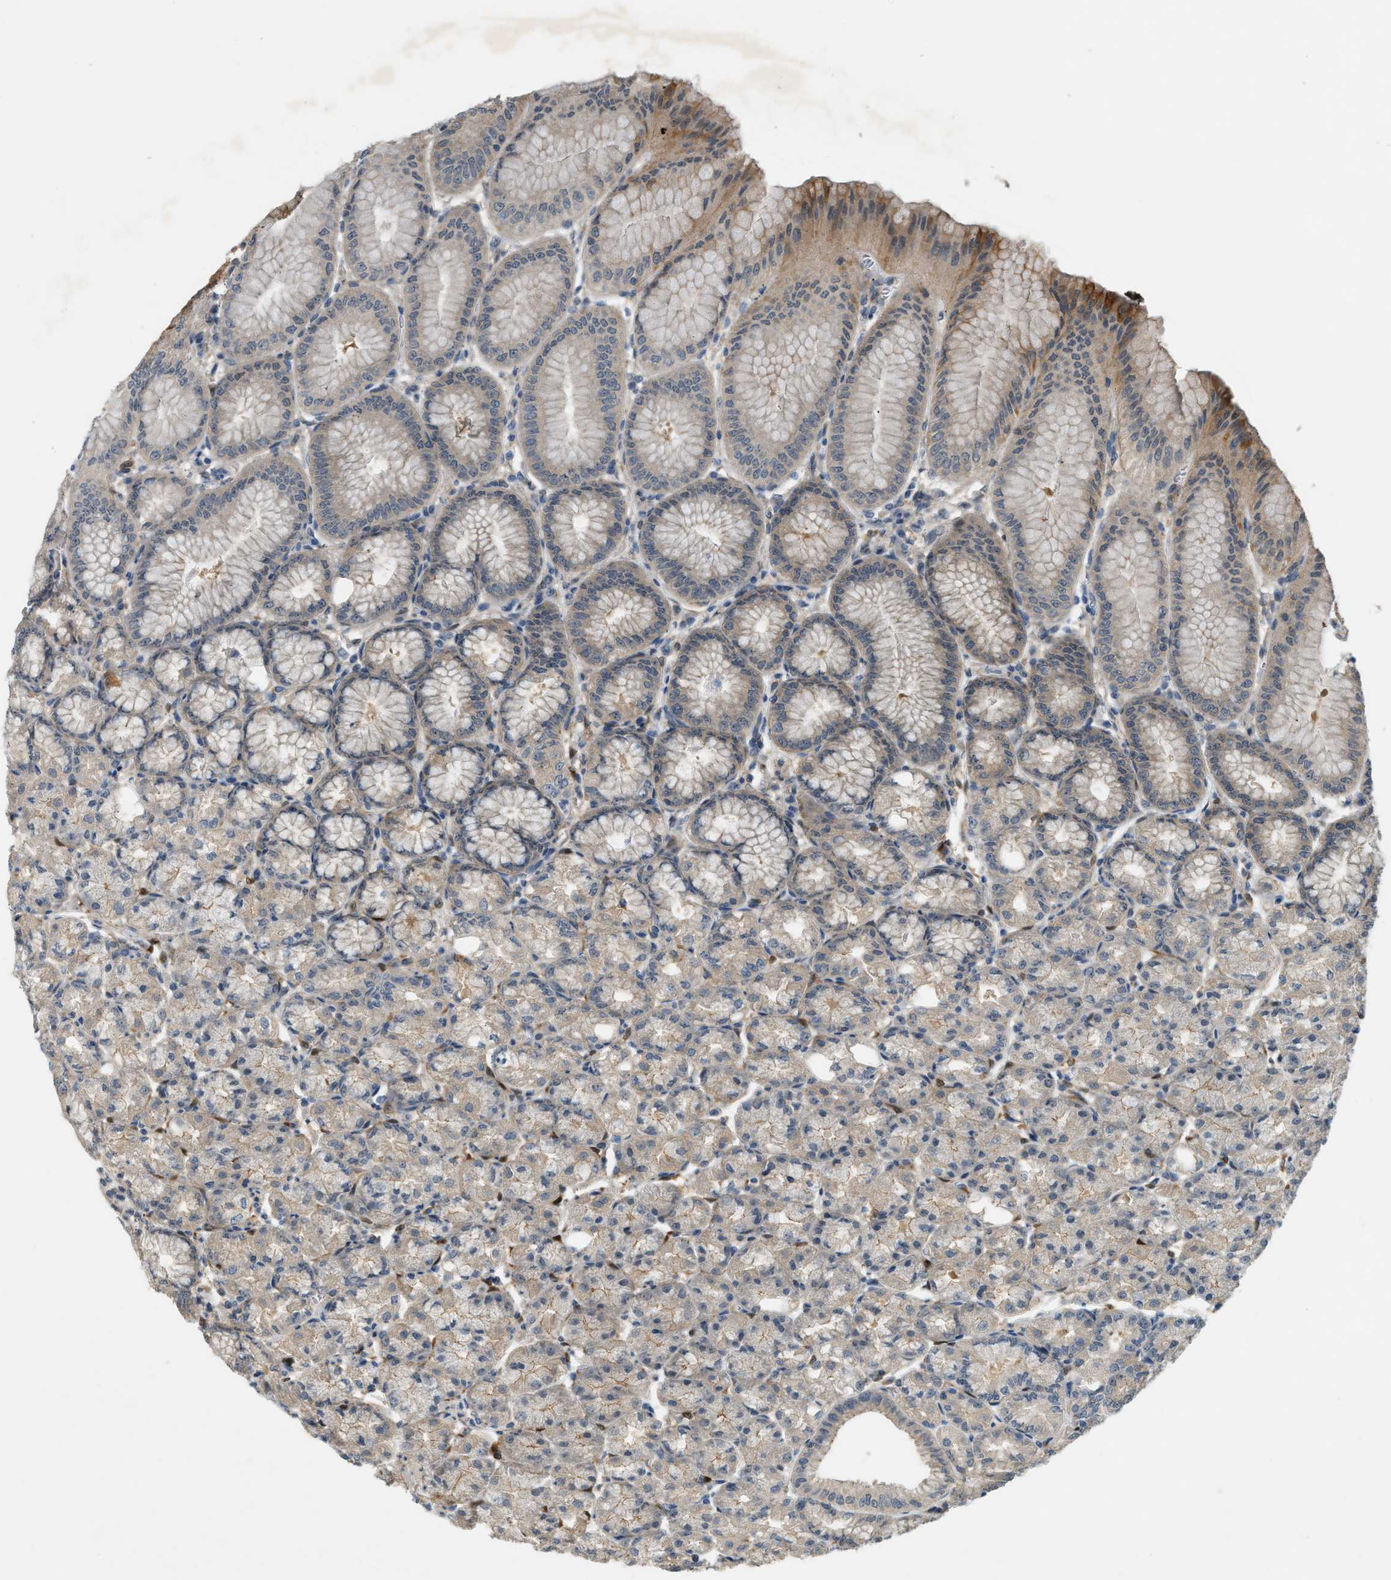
{"staining": {"intensity": "moderate", "quantity": "25%-75%", "location": "cytoplasmic/membranous"}, "tissue": "stomach", "cell_type": "Glandular cells", "image_type": "normal", "snomed": [{"axis": "morphology", "description": "Normal tissue, NOS"}, {"axis": "topography", "description": "Stomach, lower"}], "caption": "Brown immunohistochemical staining in unremarkable human stomach shows moderate cytoplasmic/membranous staining in about 25%-75% of glandular cells.", "gene": "PDCL3", "patient": {"sex": "male", "age": 71}}